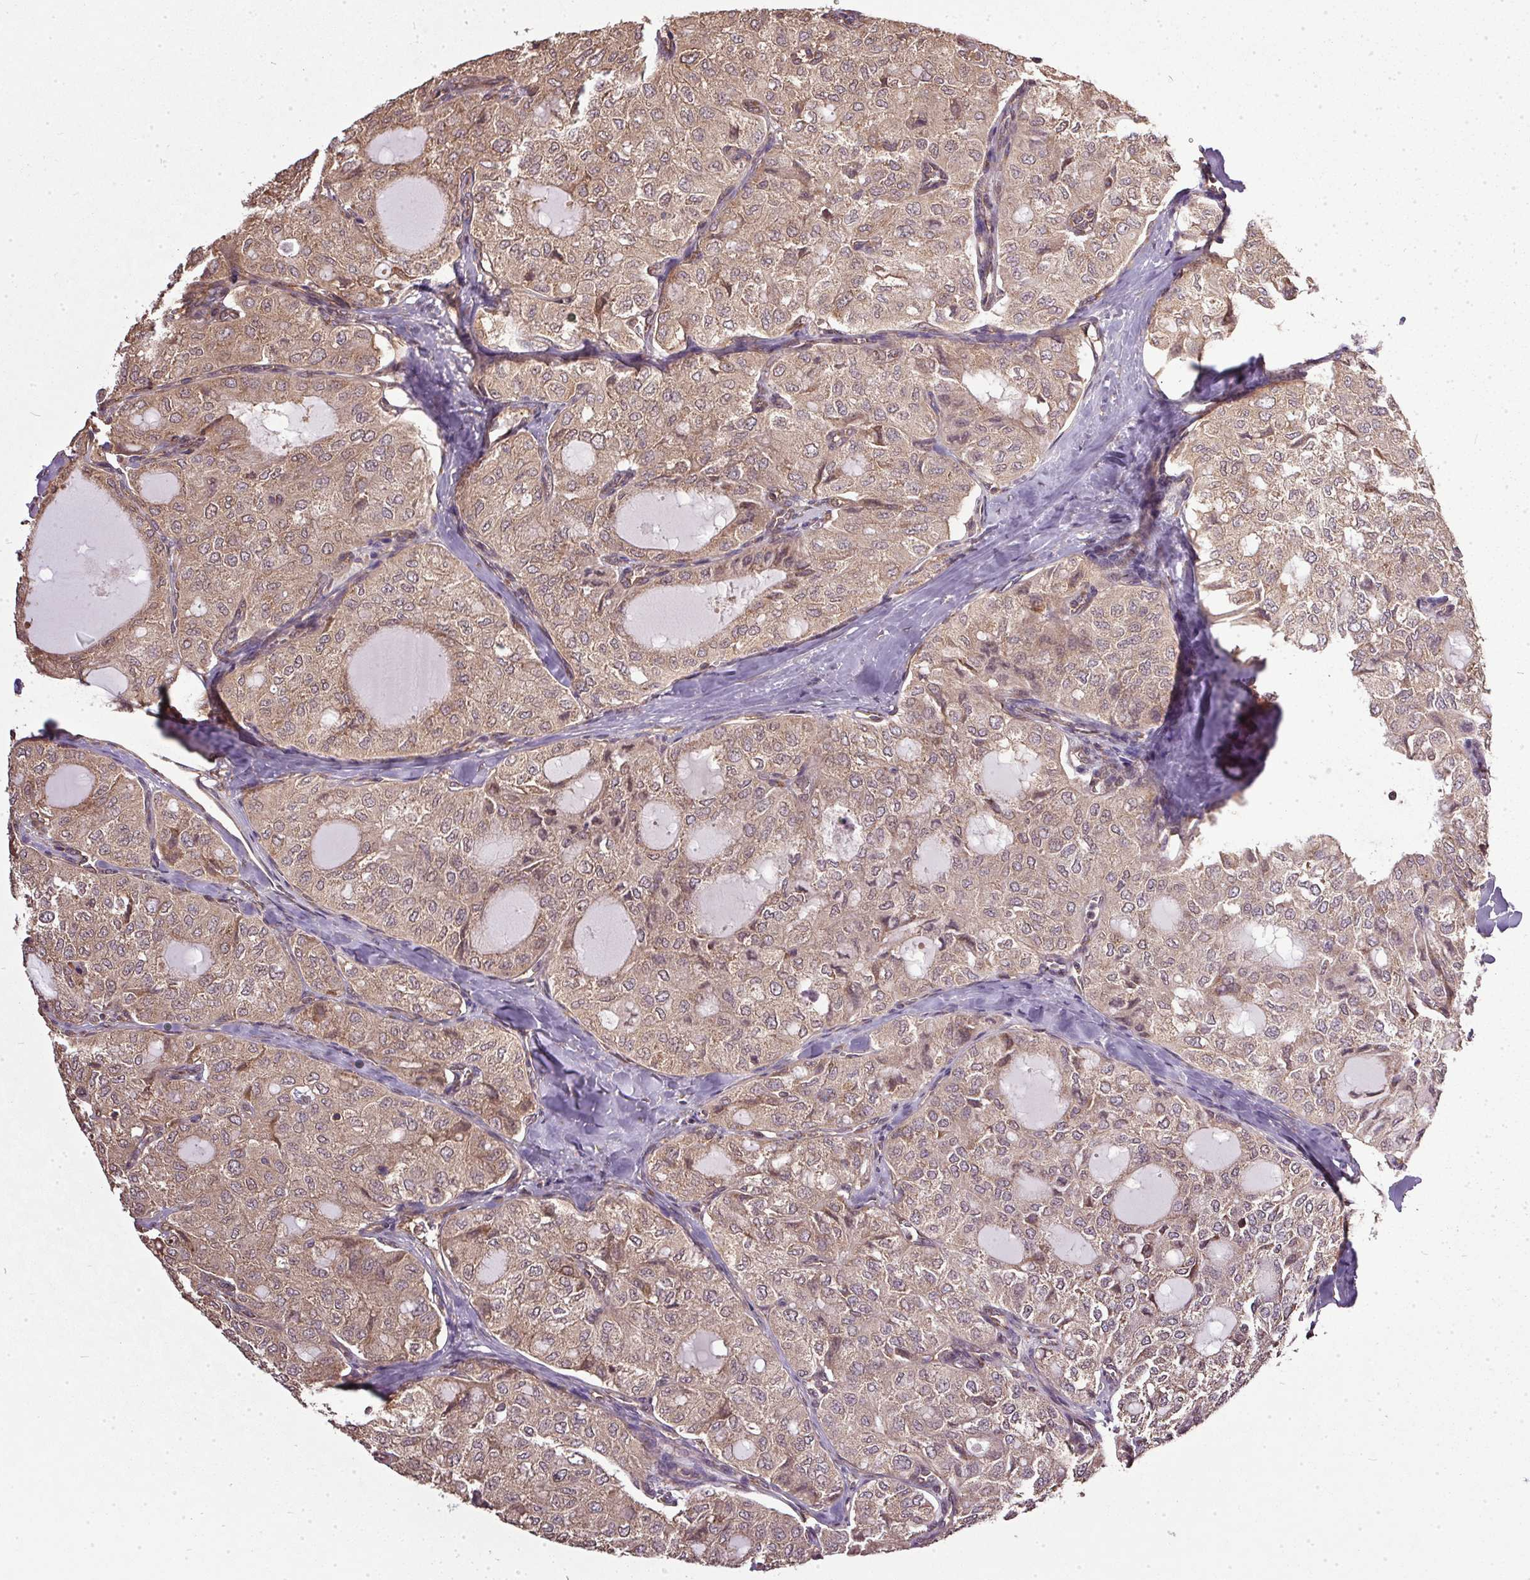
{"staining": {"intensity": "weak", "quantity": ">75%", "location": "cytoplasmic/membranous"}, "tissue": "thyroid cancer", "cell_type": "Tumor cells", "image_type": "cancer", "snomed": [{"axis": "morphology", "description": "Follicular adenoma carcinoma, NOS"}, {"axis": "topography", "description": "Thyroid gland"}], "caption": "The immunohistochemical stain labels weak cytoplasmic/membranous staining in tumor cells of follicular adenoma carcinoma (thyroid) tissue. Immunohistochemistry (ihc) stains the protein in brown and the nuclei are stained blue.", "gene": "EIF2S1", "patient": {"sex": "male", "age": 75}}